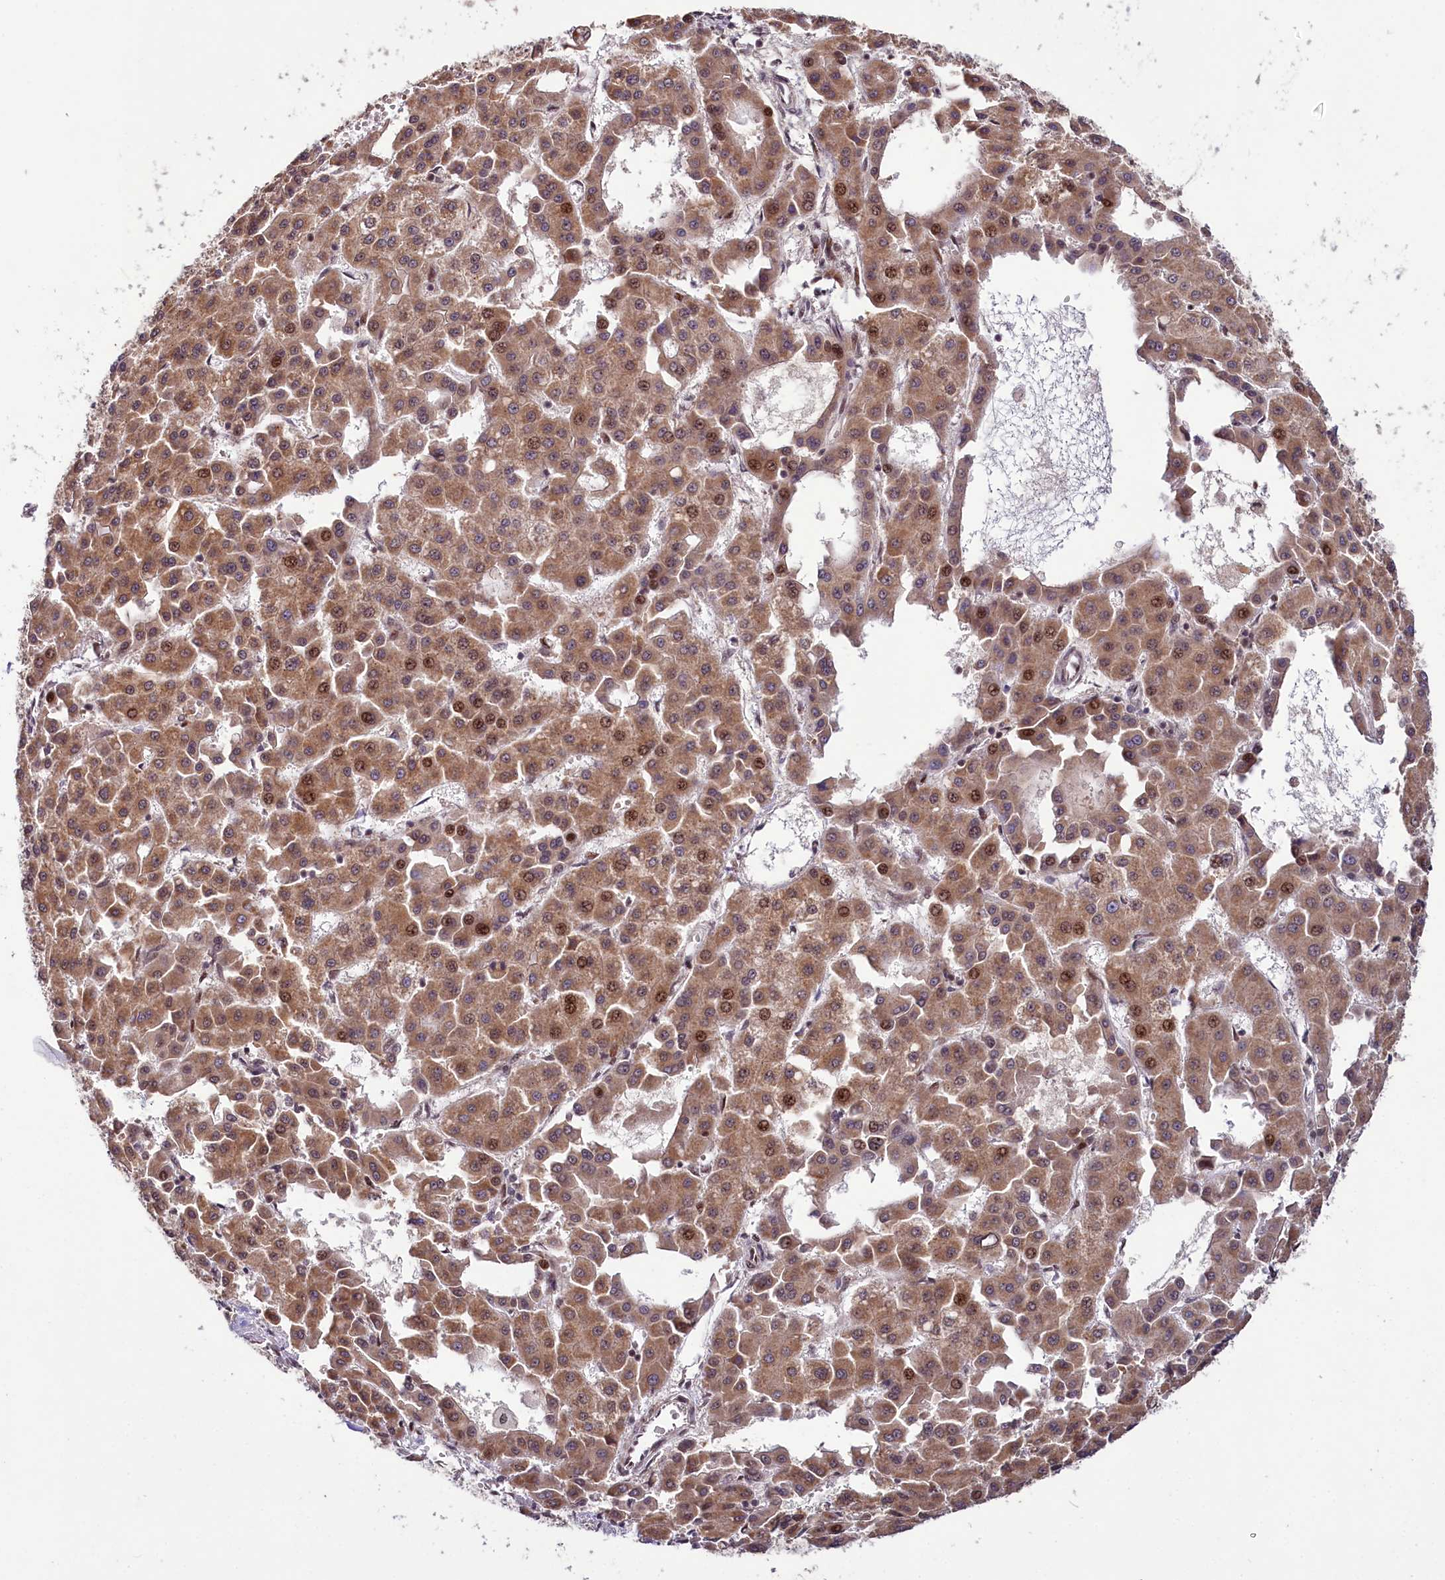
{"staining": {"intensity": "moderate", "quantity": ">75%", "location": "cytoplasmic/membranous,nuclear"}, "tissue": "liver cancer", "cell_type": "Tumor cells", "image_type": "cancer", "snomed": [{"axis": "morphology", "description": "Carcinoma, Hepatocellular, NOS"}, {"axis": "topography", "description": "Liver"}], "caption": "Protein analysis of liver cancer (hepatocellular carcinoma) tissue shows moderate cytoplasmic/membranous and nuclear positivity in approximately >75% of tumor cells. The protein of interest is stained brown, and the nuclei are stained in blue (DAB (3,3'-diaminobenzidine) IHC with brightfield microscopy, high magnification).", "gene": "N4BP2L1", "patient": {"sex": "male", "age": 47}}